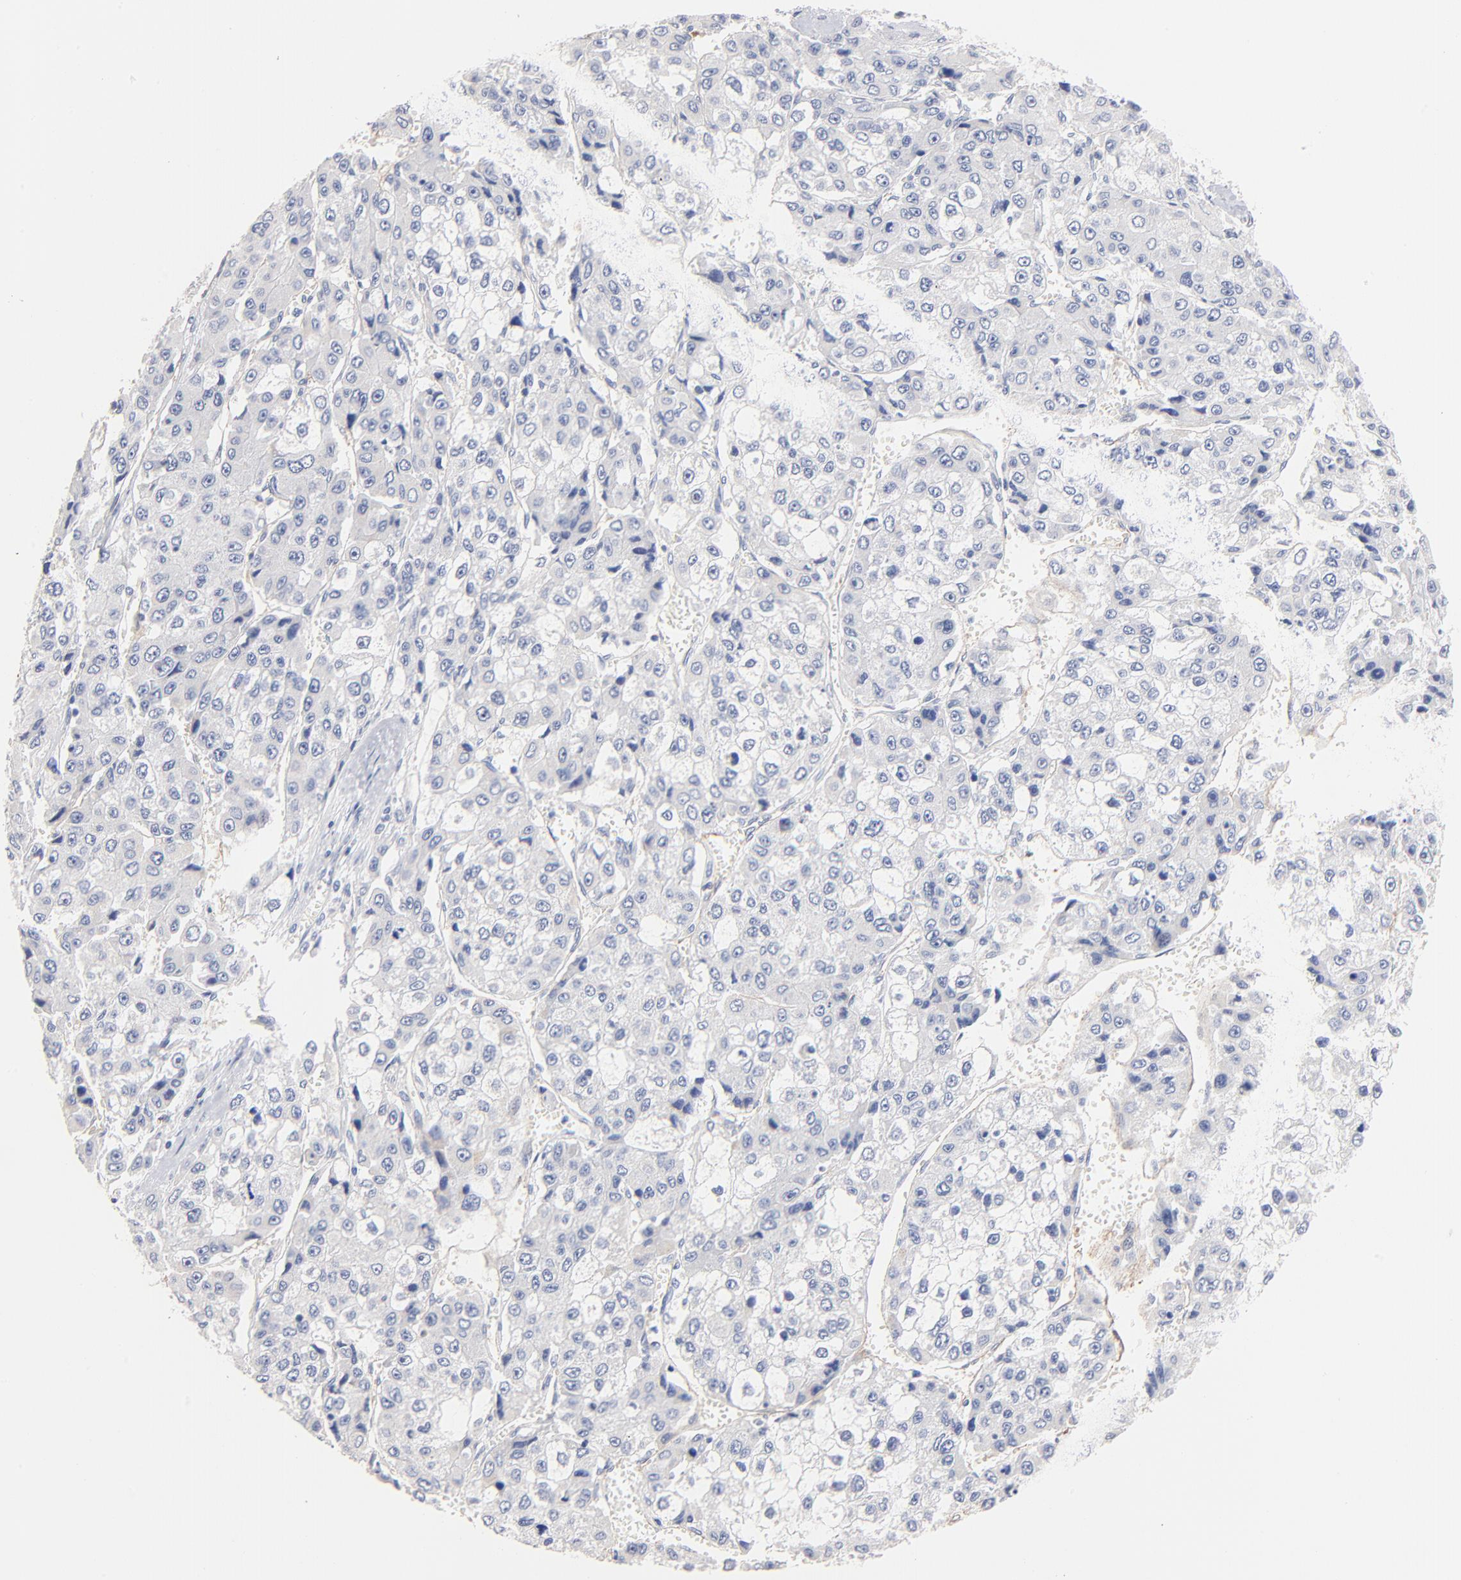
{"staining": {"intensity": "negative", "quantity": "none", "location": "none"}, "tissue": "liver cancer", "cell_type": "Tumor cells", "image_type": "cancer", "snomed": [{"axis": "morphology", "description": "Carcinoma, Hepatocellular, NOS"}, {"axis": "topography", "description": "Liver"}], "caption": "Micrograph shows no protein staining in tumor cells of liver cancer (hepatocellular carcinoma) tissue.", "gene": "ITGA8", "patient": {"sex": "female", "age": 66}}